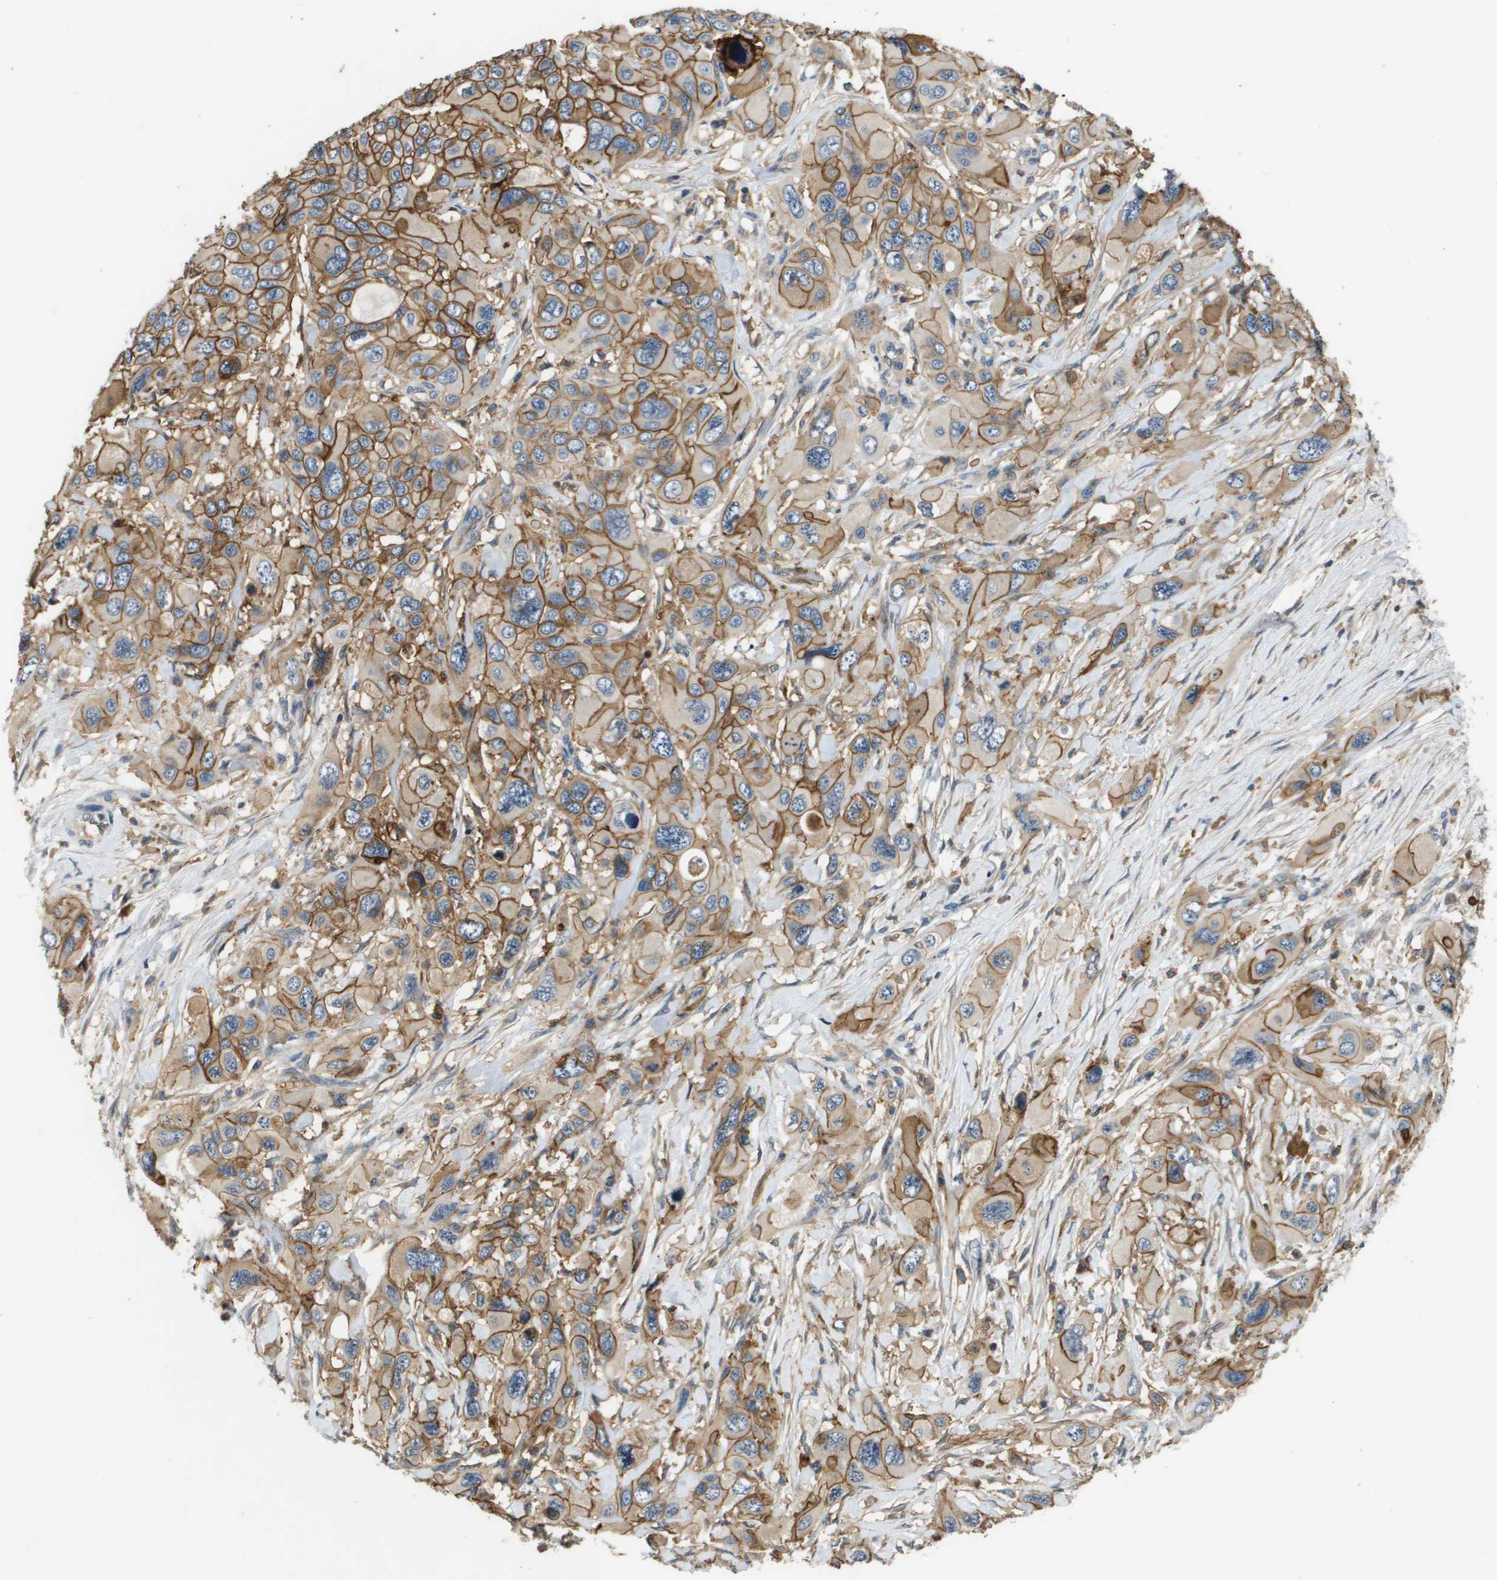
{"staining": {"intensity": "moderate", "quantity": ">75%", "location": "cytoplasmic/membranous"}, "tissue": "pancreatic cancer", "cell_type": "Tumor cells", "image_type": "cancer", "snomed": [{"axis": "morphology", "description": "Adenocarcinoma, NOS"}, {"axis": "topography", "description": "Pancreas"}], "caption": "Brown immunohistochemical staining in human adenocarcinoma (pancreatic) shows moderate cytoplasmic/membranous positivity in approximately >75% of tumor cells.", "gene": "SLC16A3", "patient": {"sex": "male", "age": 73}}